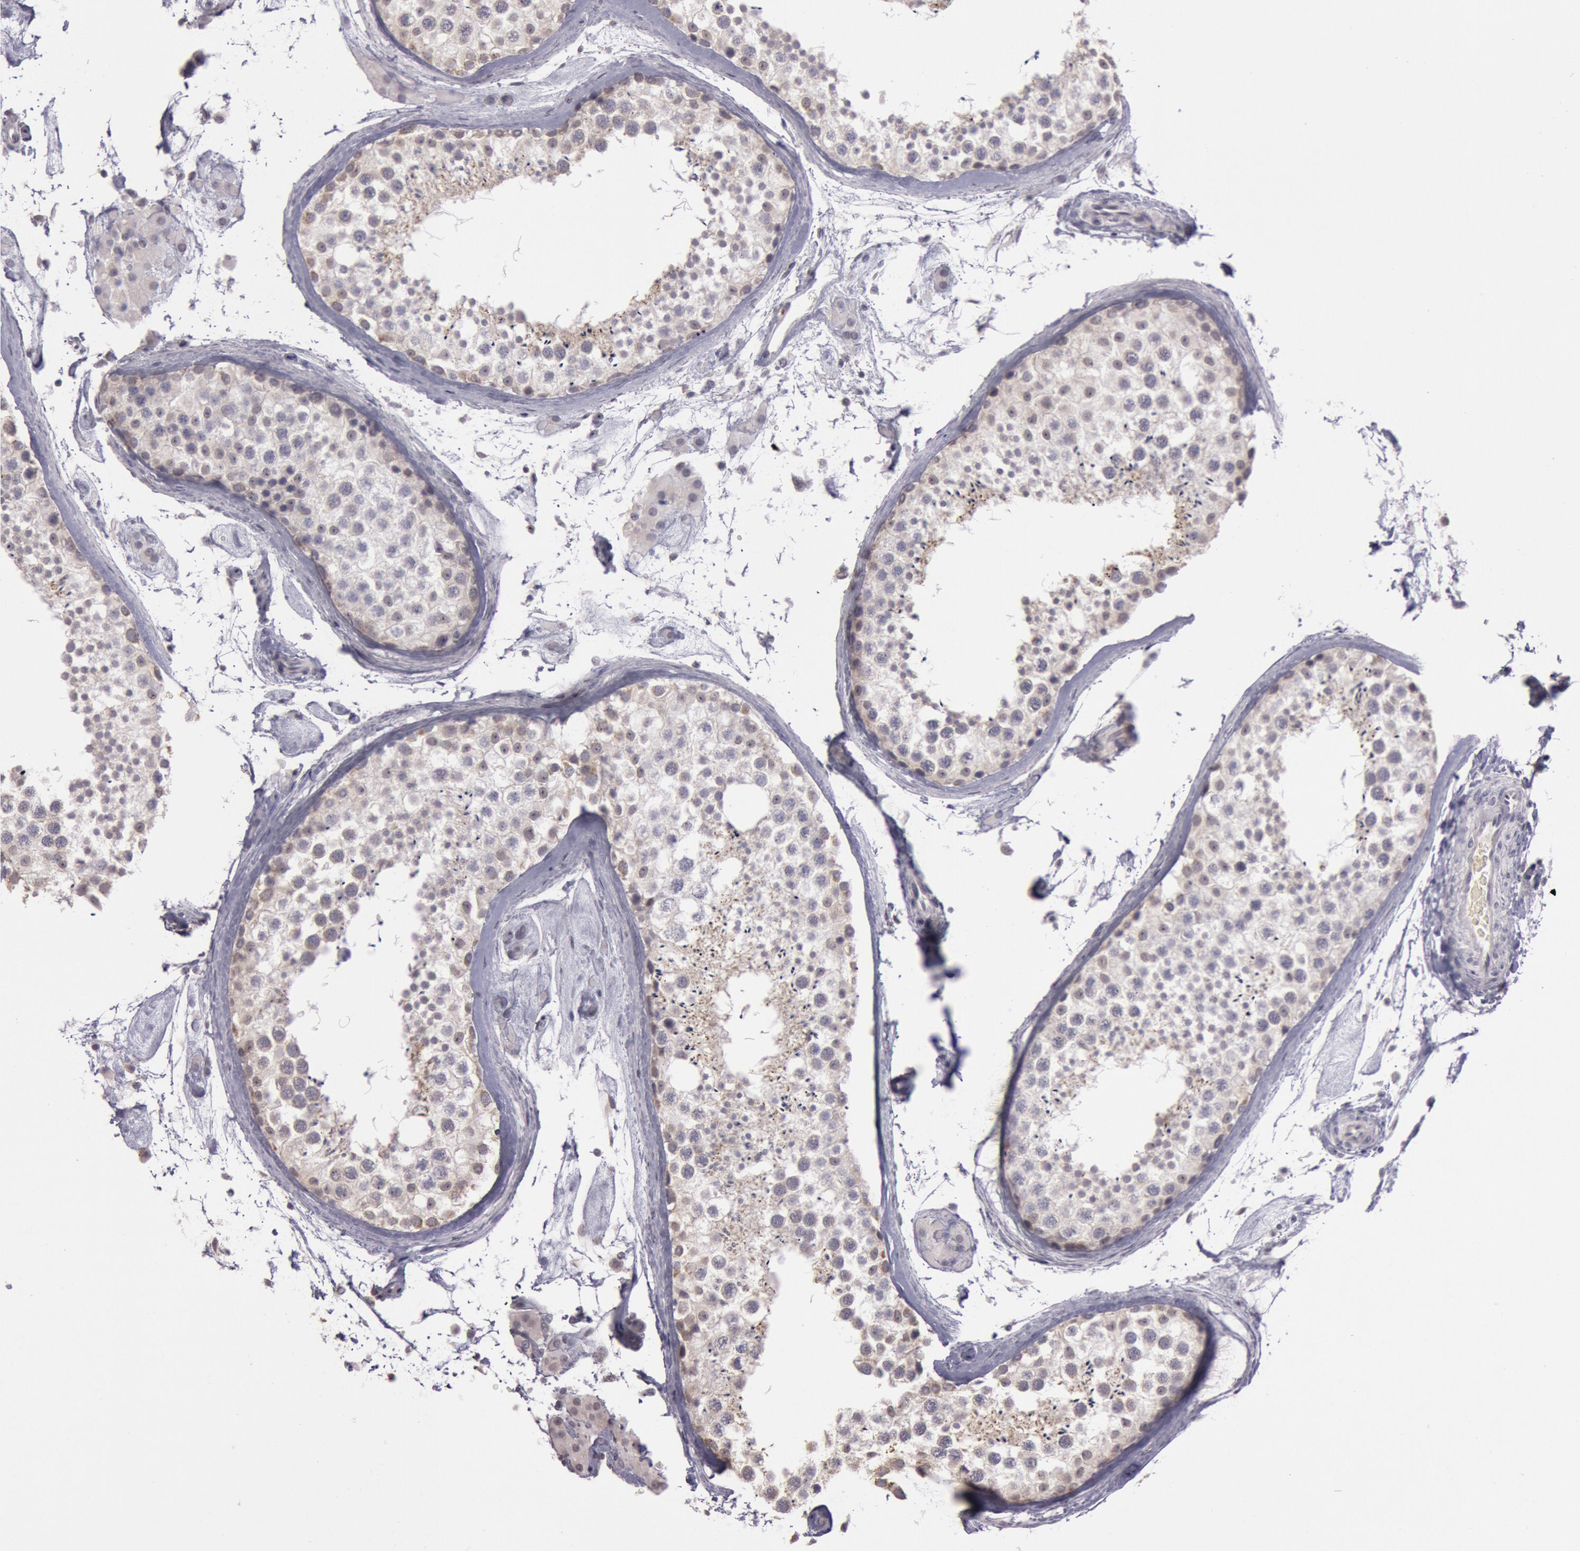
{"staining": {"intensity": "negative", "quantity": "none", "location": "none"}, "tissue": "testis", "cell_type": "Cells in seminiferous ducts", "image_type": "normal", "snomed": [{"axis": "morphology", "description": "Normal tissue, NOS"}, {"axis": "topography", "description": "Testis"}], "caption": "Immunohistochemistry histopathology image of unremarkable human testis stained for a protein (brown), which shows no staining in cells in seminiferous ducts. (IHC, brightfield microscopy, high magnification).", "gene": "KDM6A", "patient": {"sex": "male", "age": 46}}